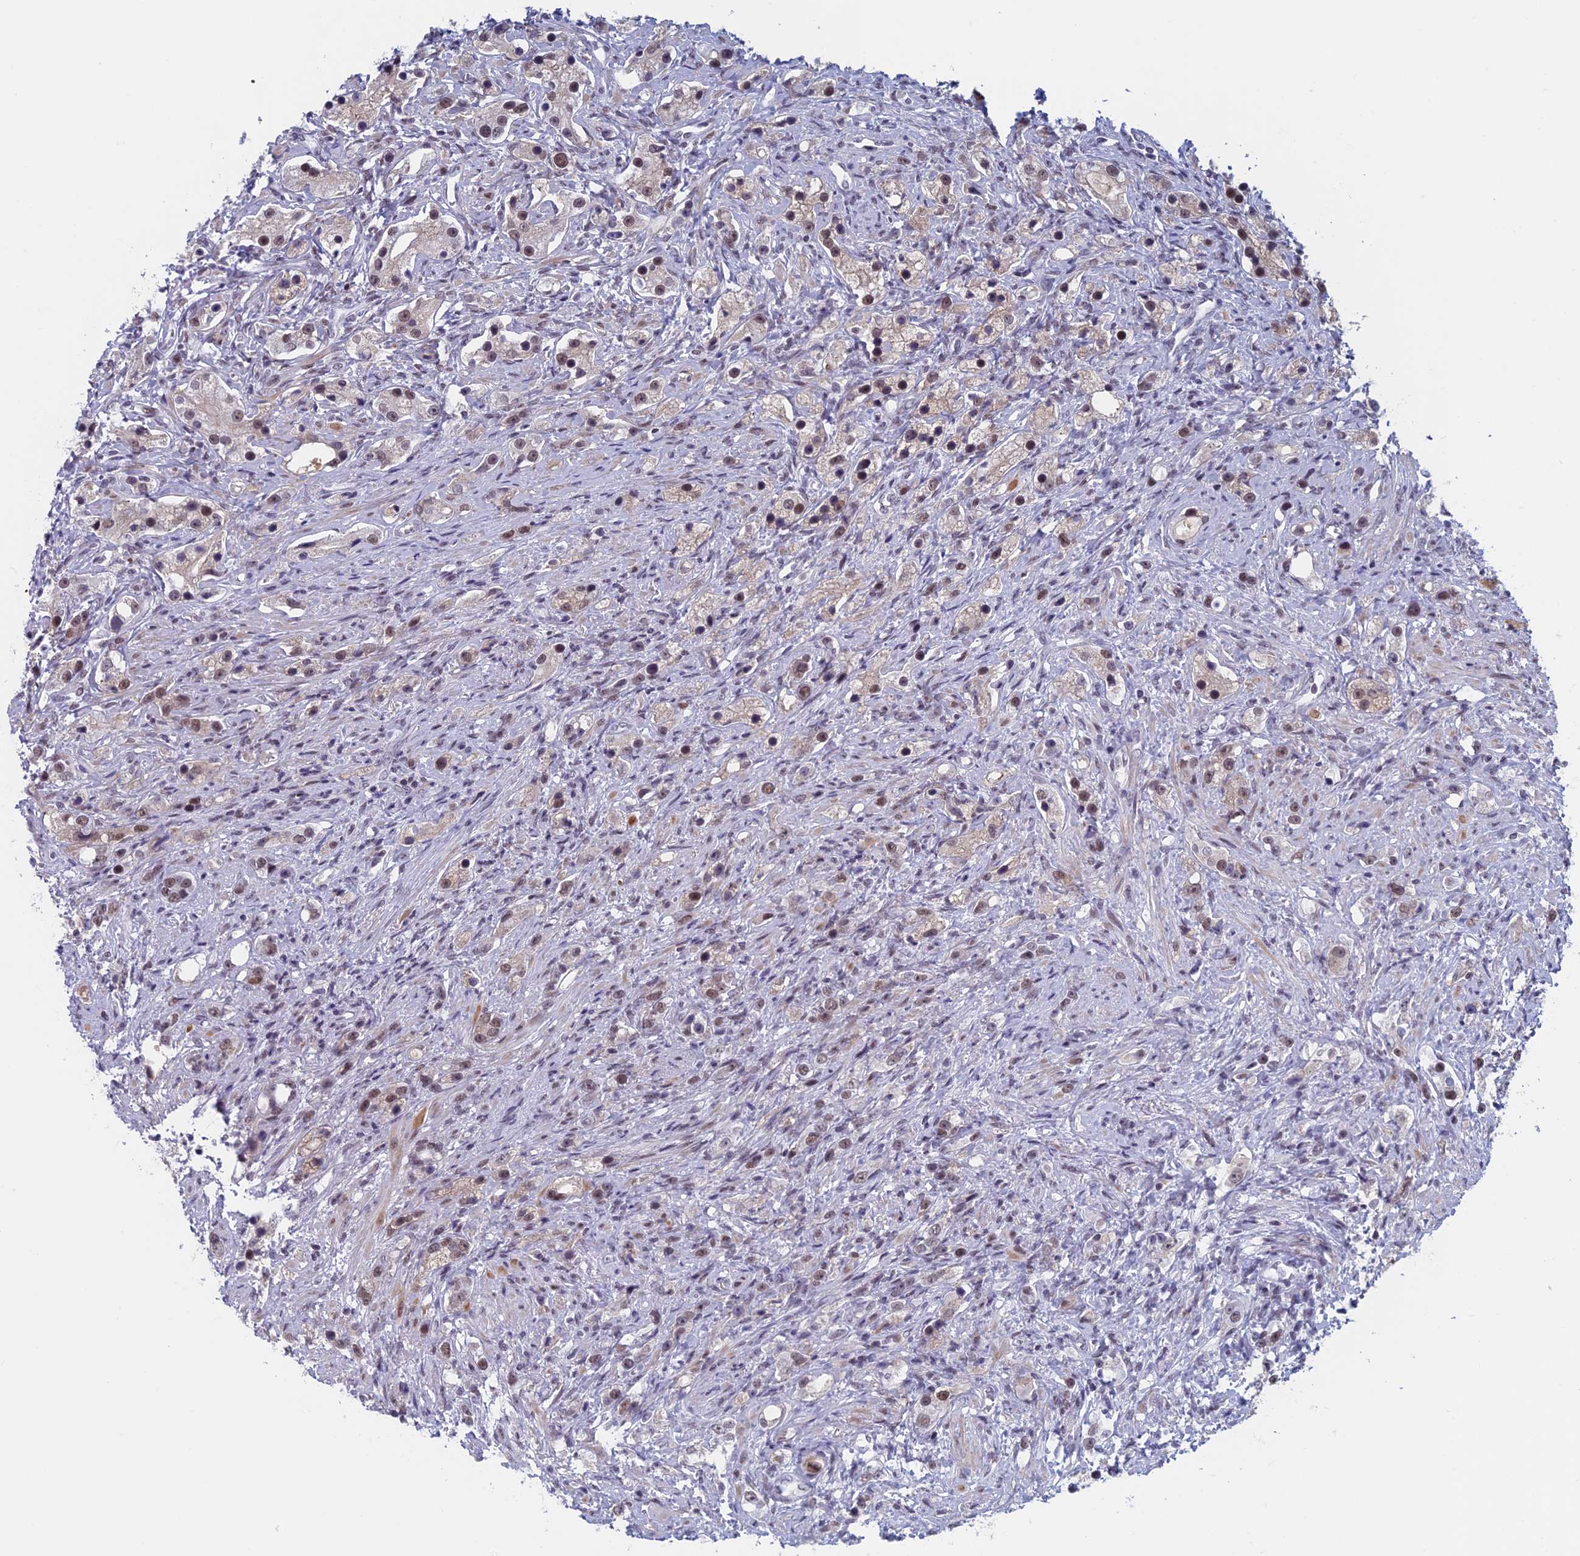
{"staining": {"intensity": "moderate", "quantity": ">75%", "location": "nuclear"}, "tissue": "prostate cancer", "cell_type": "Tumor cells", "image_type": "cancer", "snomed": [{"axis": "morphology", "description": "Adenocarcinoma, High grade"}, {"axis": "topography", "description": "Prostate"}], "caption": "Approximately >75% of tumor cells in human prostate high-grade adenocarcinoma exhibit moderate nuclear protein expression as visualized by brown immunohistochemical staining.", "gene": "ASH2L", "patient": {"sex": "male", "age": 63}}